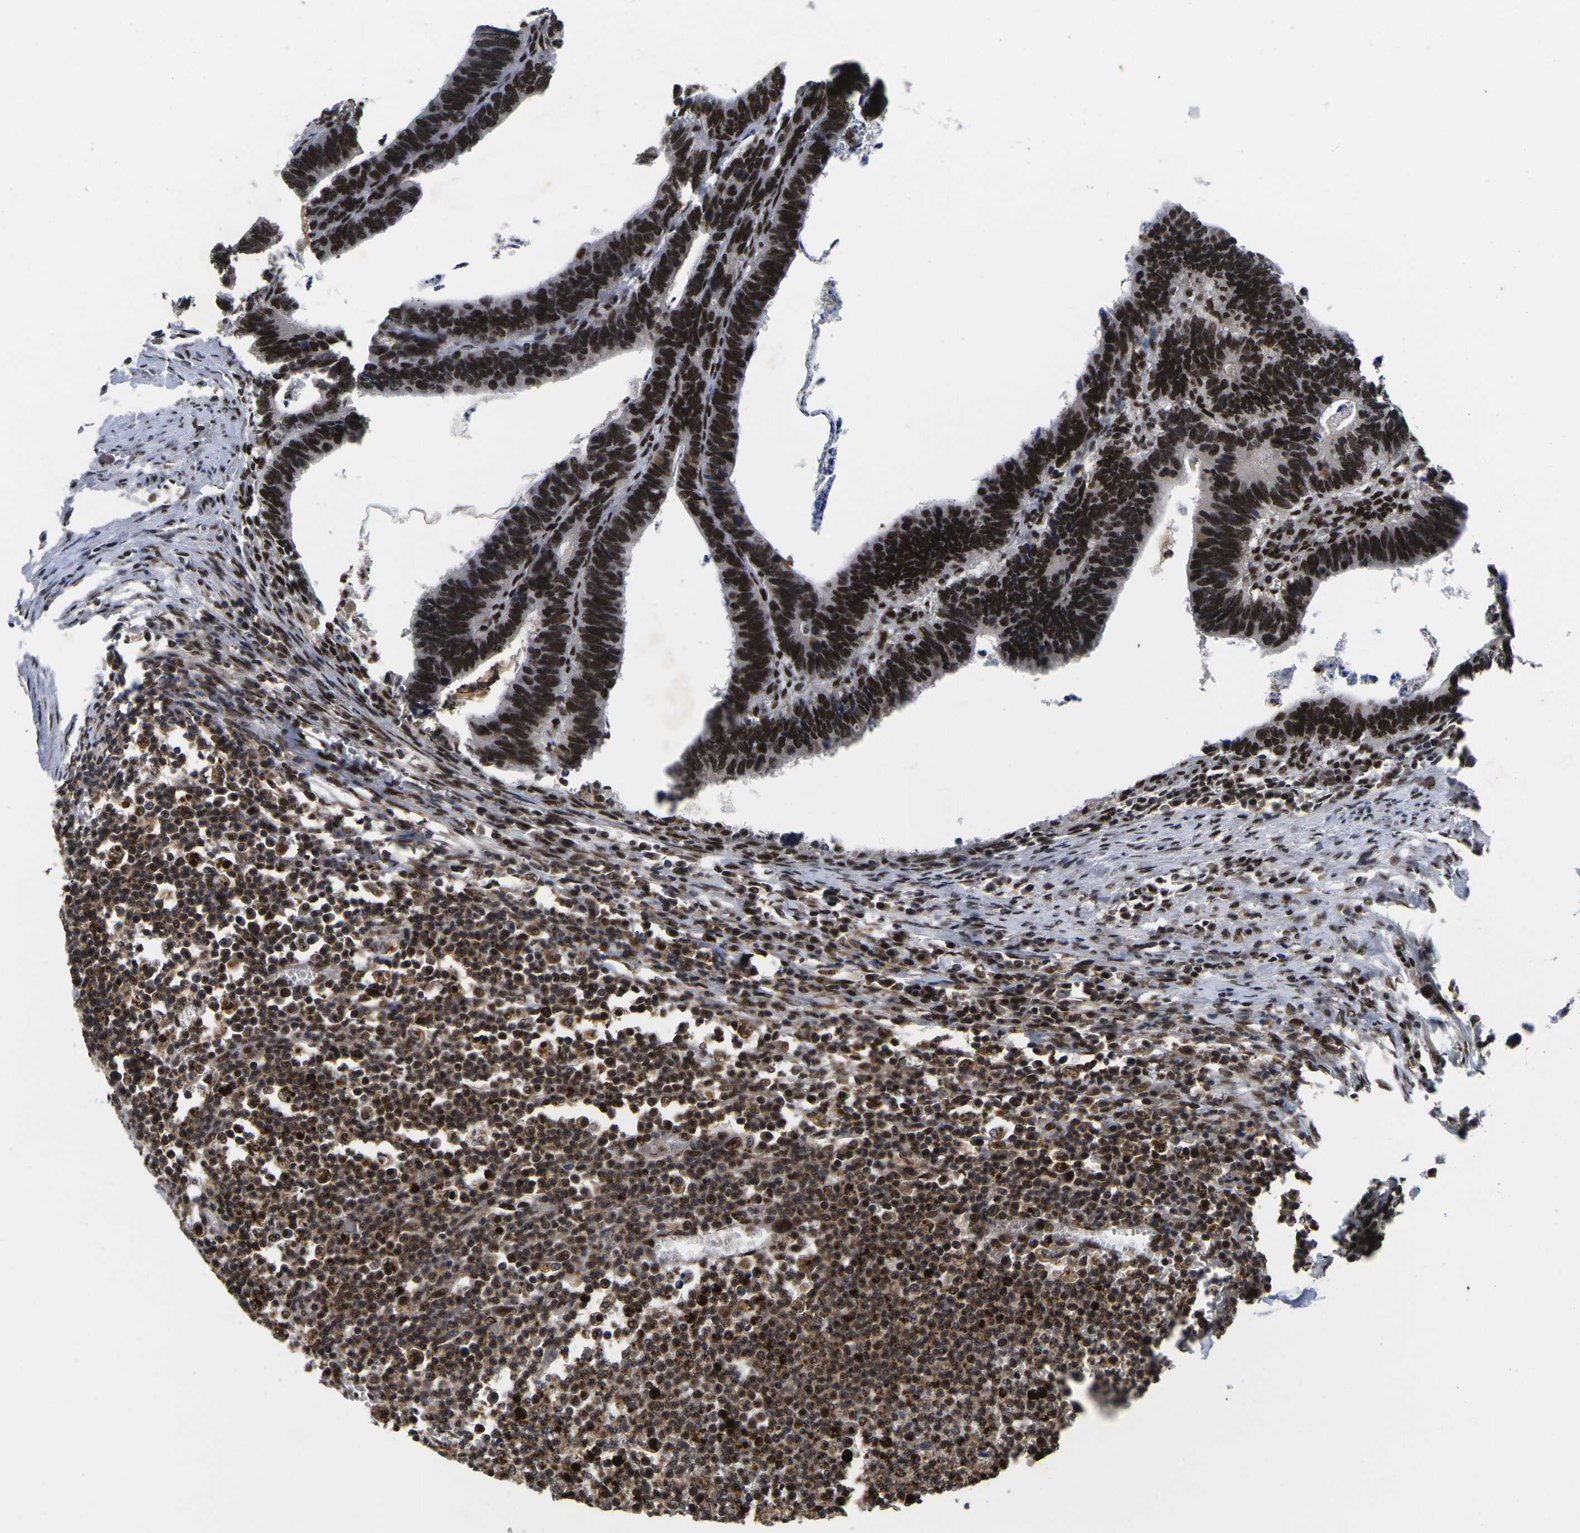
{"staining": {"intensity": "strong", "quantity": ">75%", "location": "nuclear"}, "tissue": "colorectal cancer", "cell_type": "Tumor cells", "image_type": "cancer", "snomed": [{"axis": "morphology", "description": "Adenocarcinoma, NOS"}, {"axis": "topography", "description": "Colon"}], "caption": "High-magnification brightfield microscopy of colorectal cancer (adenocarcinoma) stained with DAB (brown) and counterstained with hematoxylin (blue). tumor cells exhibit strong nuclear positivity is appreciated in approximately>75% of cells. (IHC, brightfield microscopy, high magnification).", "gene": "GTF2E1", "patient": {"sex": "male", "age": 72}}